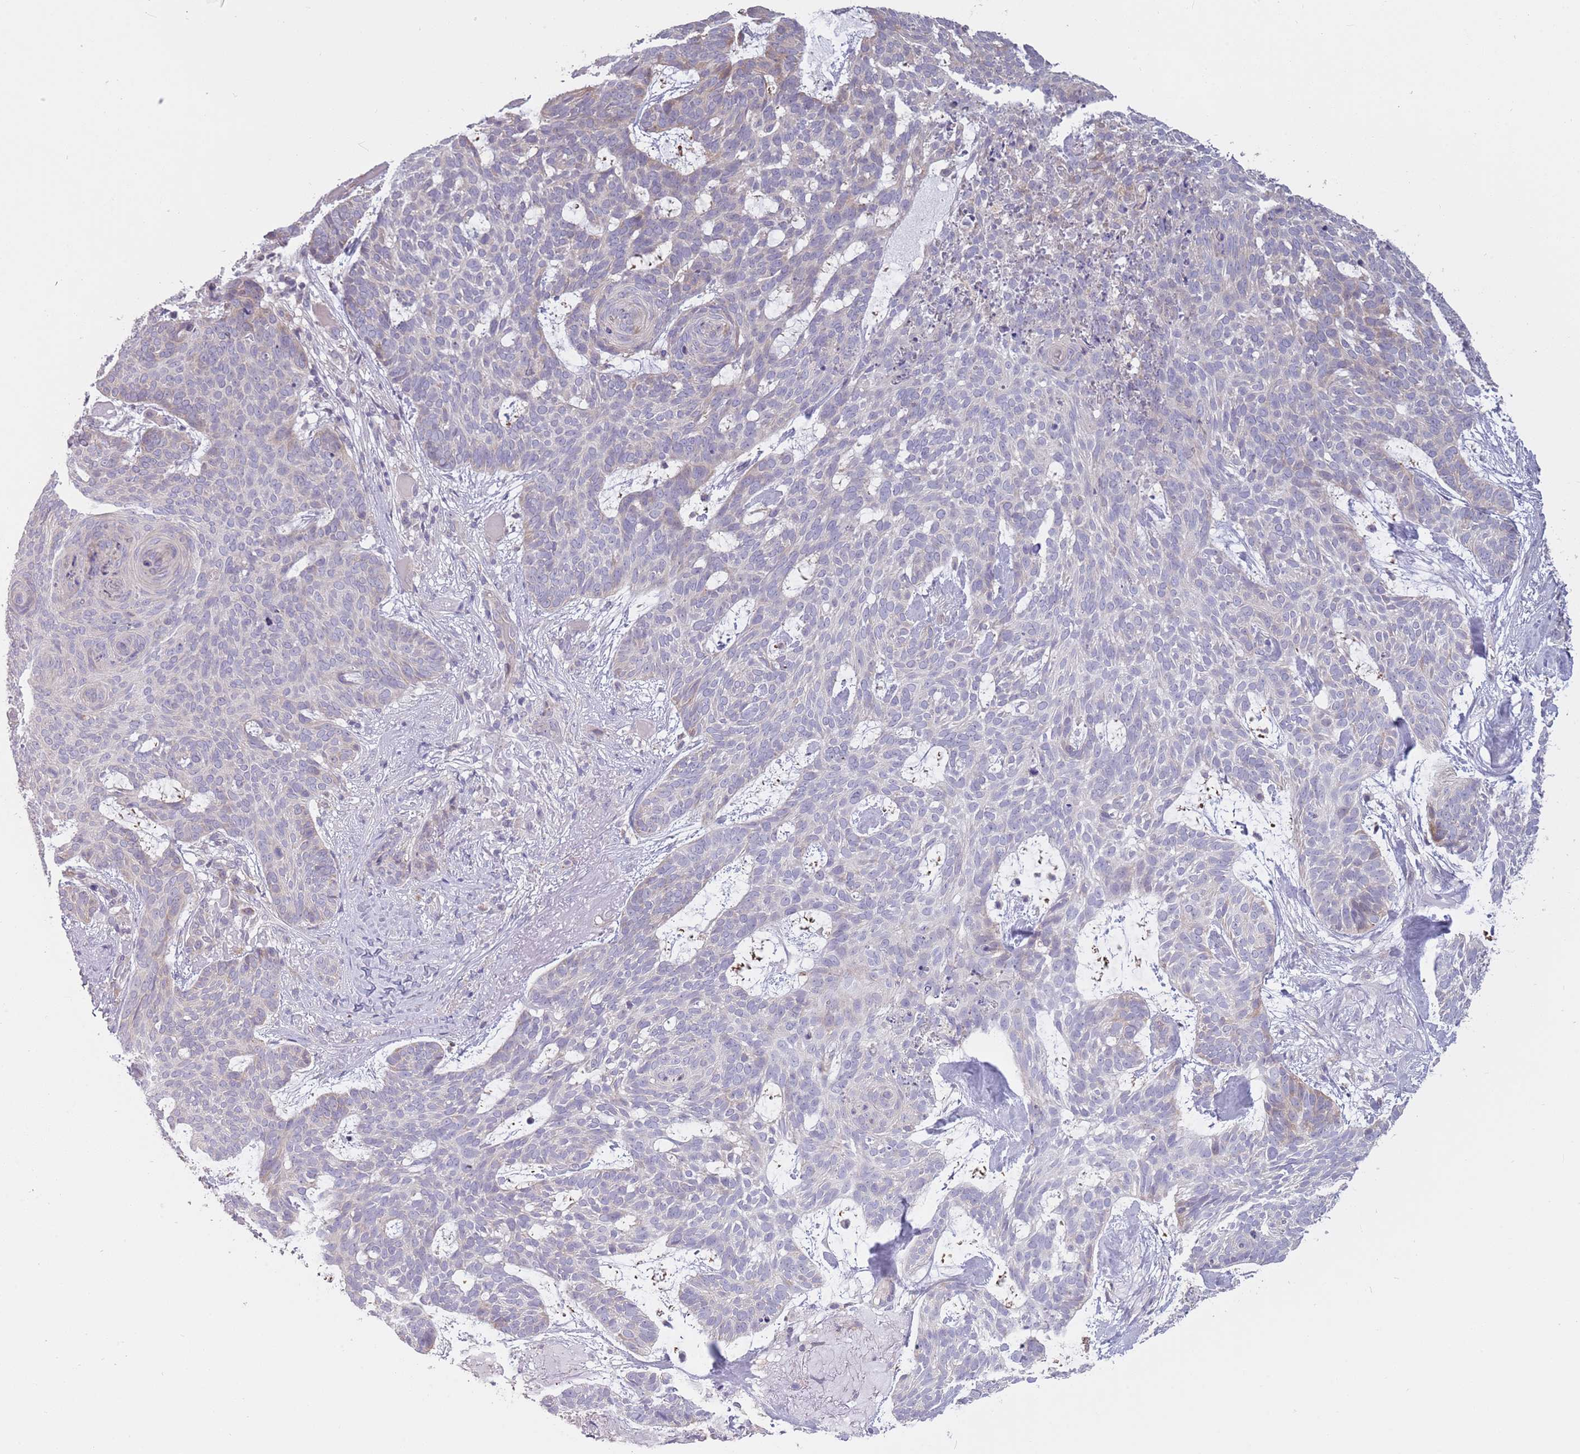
{"staining": {"intensity": "weak", "quantity": "<25%", "location": "cytoplasmic/membranous"}, "tissue": "skin cancer", "cell_type": "Tumor cells", "image_type": "cancer", "snomed": [{"axis": "morphology", "description": "Basal cell carcinoma"}, {"axis": "topography", "description": "Skin"}], "caption": "IHC of human skin cancer shows no expression in tumor cells. The staining was performed using DAB (3,3'-diaminobenzidine) to visualize the protein expression in brown, while the nuclei were stained in blue with hematoxylin (Magnification: 20x).", "gene": "LDHD", "patient": {"sex": "female", "age": 89}}